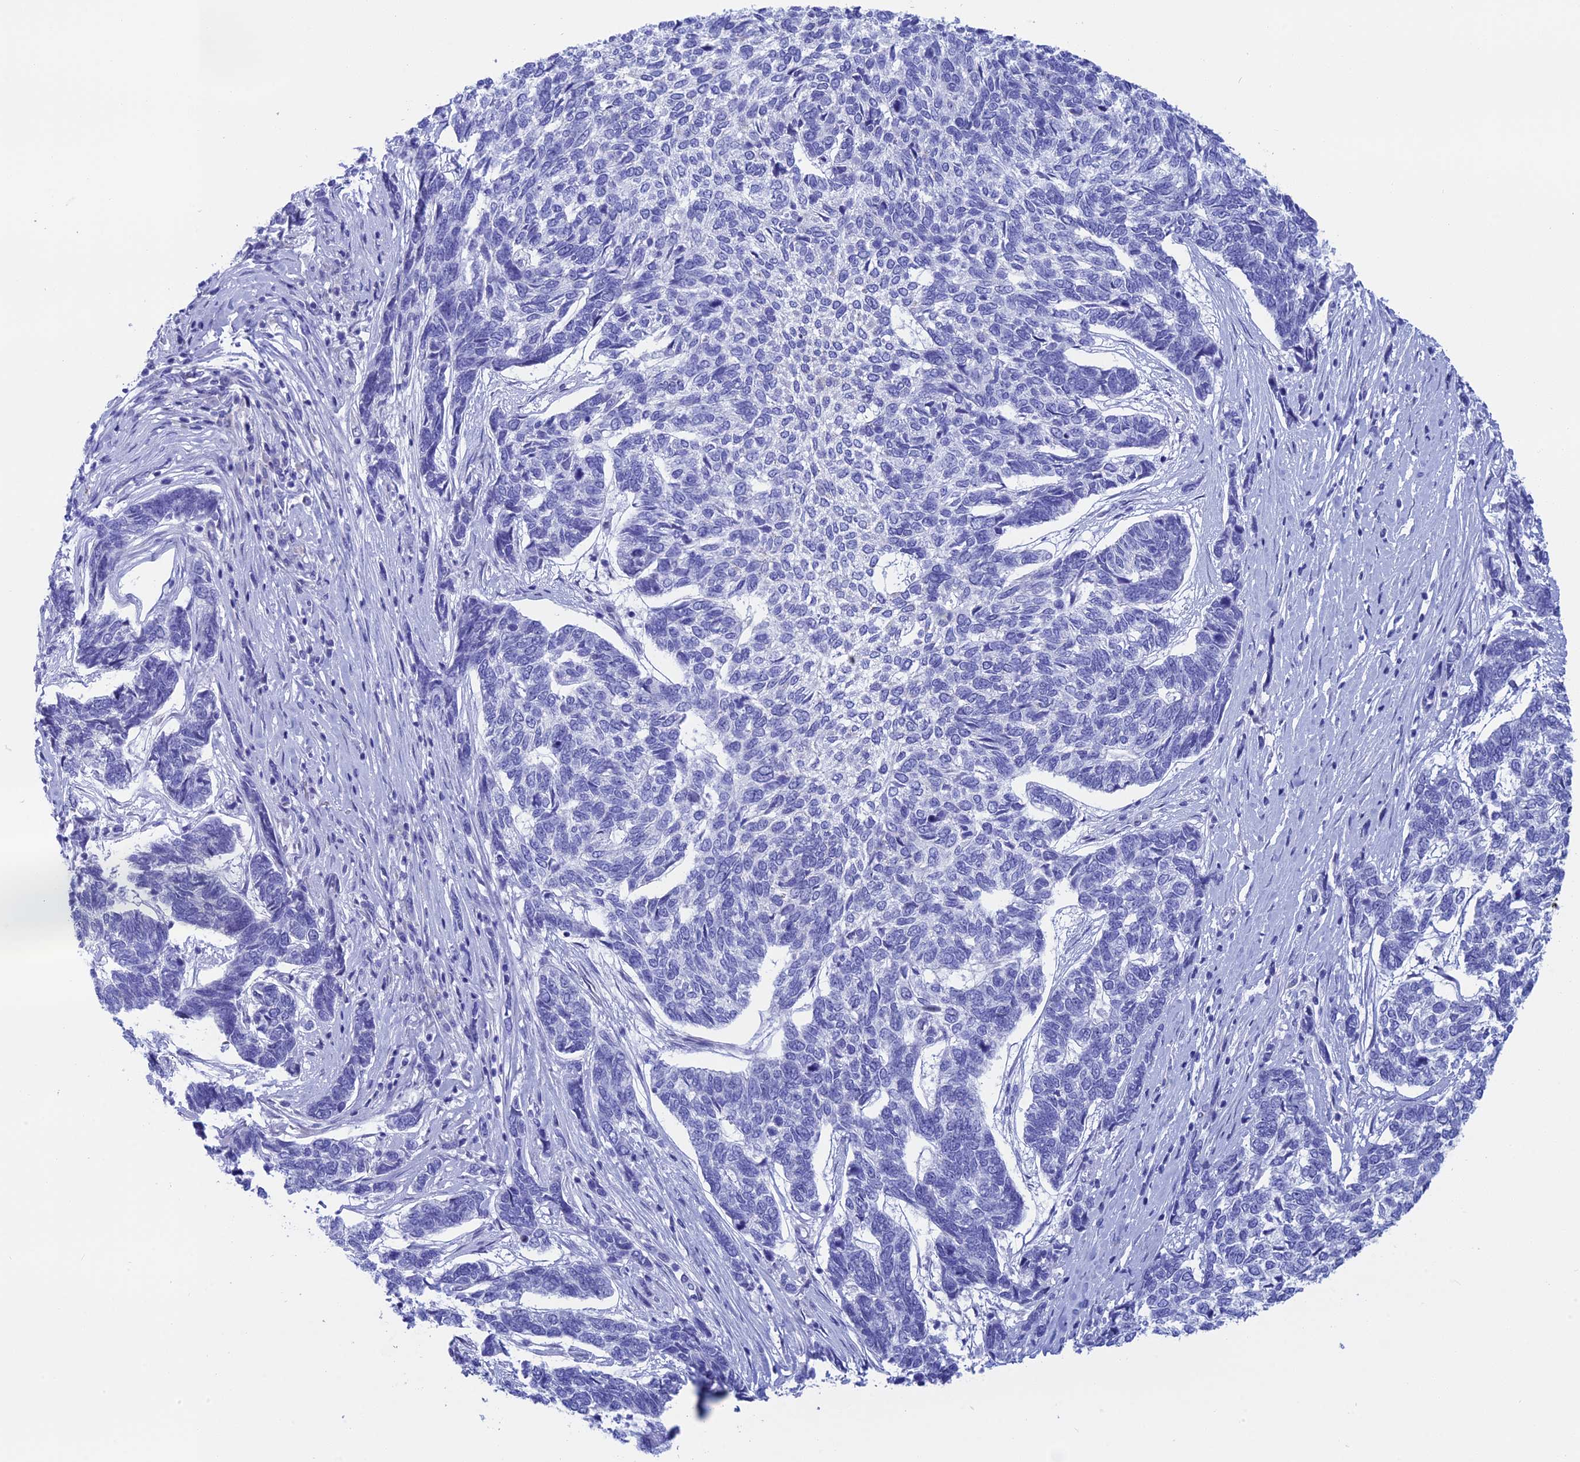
{"staining": {"intensity": "negative", "quantity": "none", "location": "none"}, "tissue": "skin cancer", "cell_type": "Tumor cells", "image_type": "cancer", "snomed": [{"axis": "morphology", "description": "Basal cell carcinoma"}, {"axis": "topography", "description": "Skin"}], "caption": "Immunohistochemistry (IHC) of skin cancer (basal cell carcinoma) reveals no expression in tumor cells.", "gene": "ERICH4", "patient": {"sex": "female", "age": 65}}